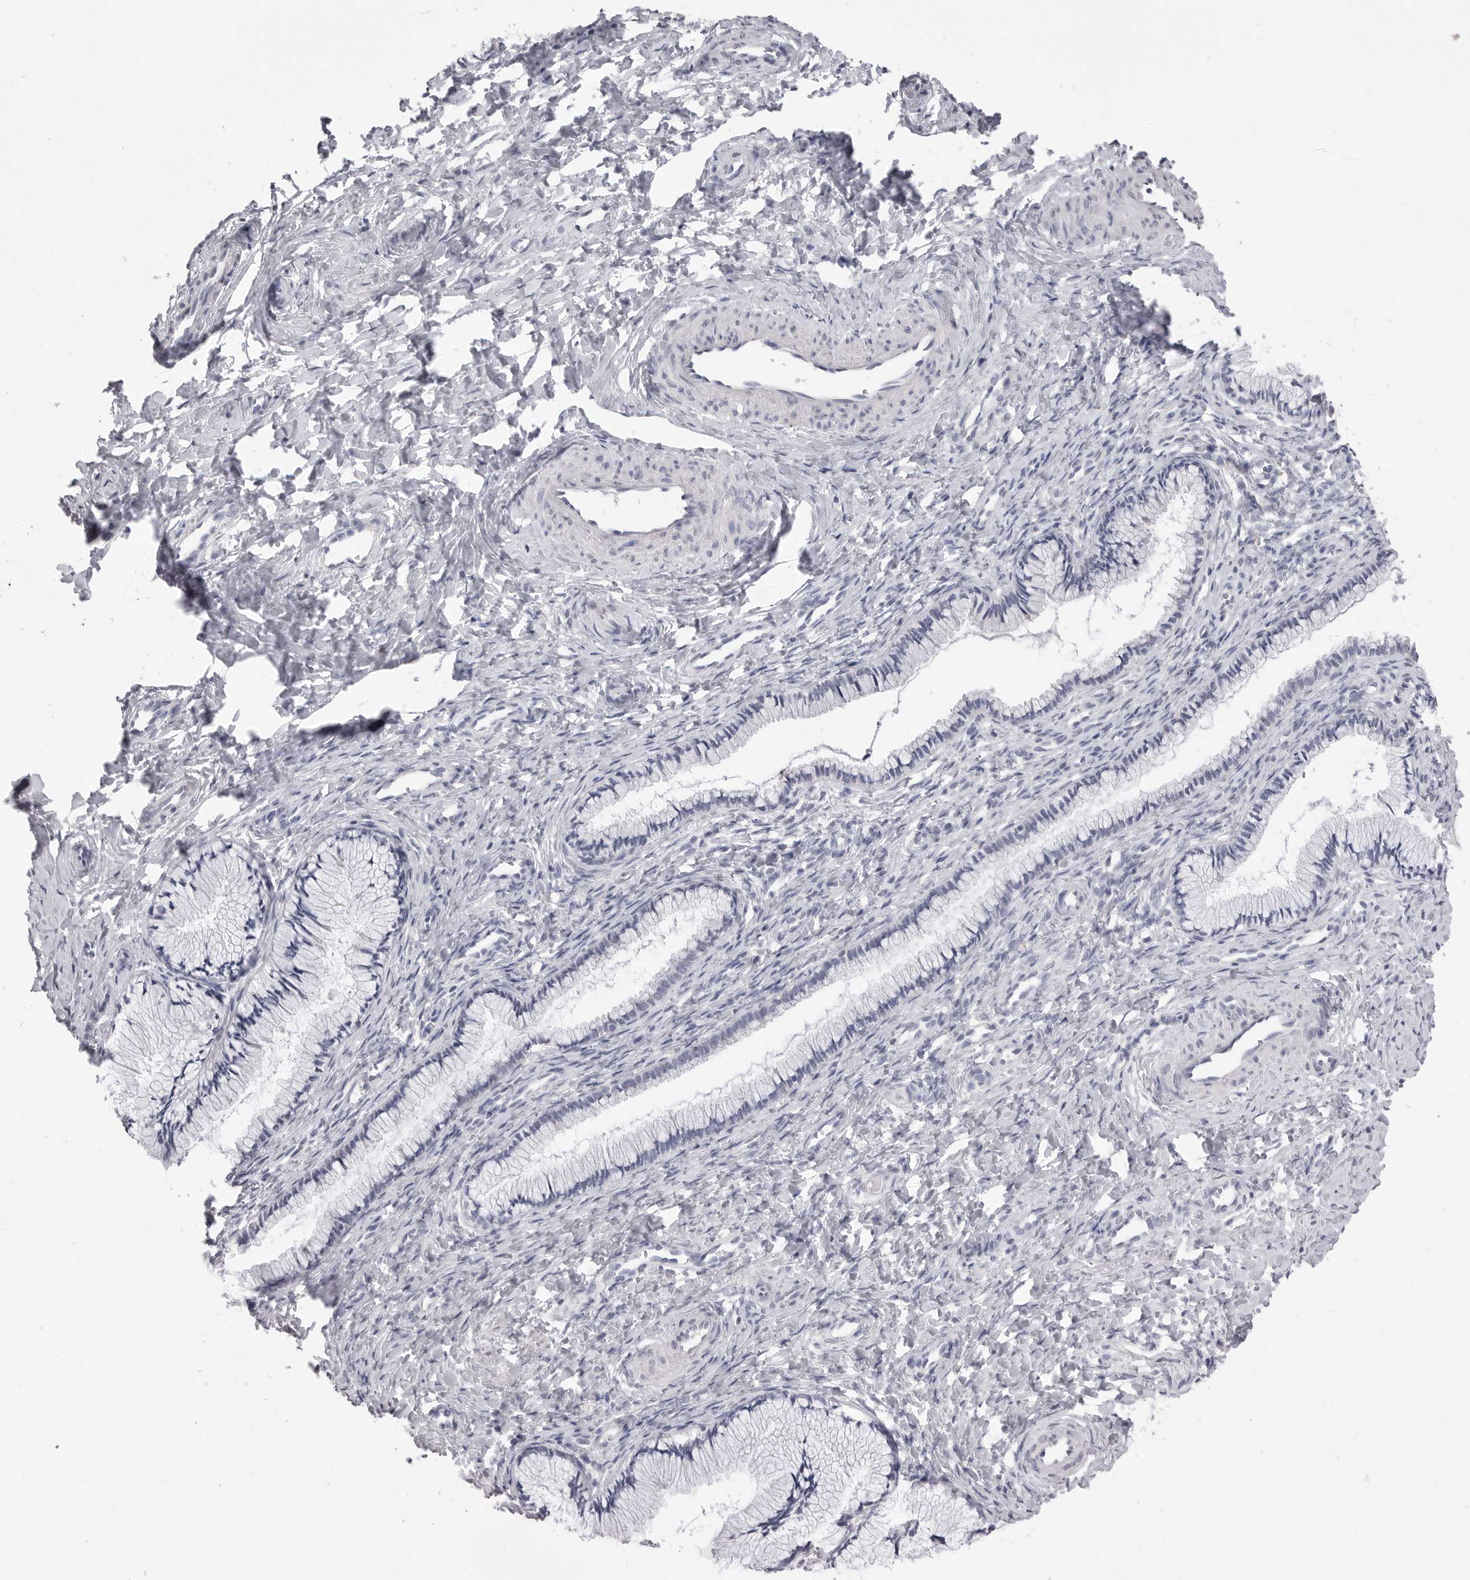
{"staining": {"intensity": "negative", "quantity": "none", "location": "none"}, "tissue": "cervix", "cell_type": "Glandular cells", "image_type": "normal", "snomed": [{"axis": "morphology", "description": "Normal tissue, NOS"}, {"axis": "topography", "description": "Cervix"}], "caption": "Immunohistochemistry (IHC) photomicrograph of unremarkable cervix stained for a protein (brown), which demonstrates no staining in glandular cells.", "gene": "ICAM5", "patient": {"sex": "female", "age": 27}}